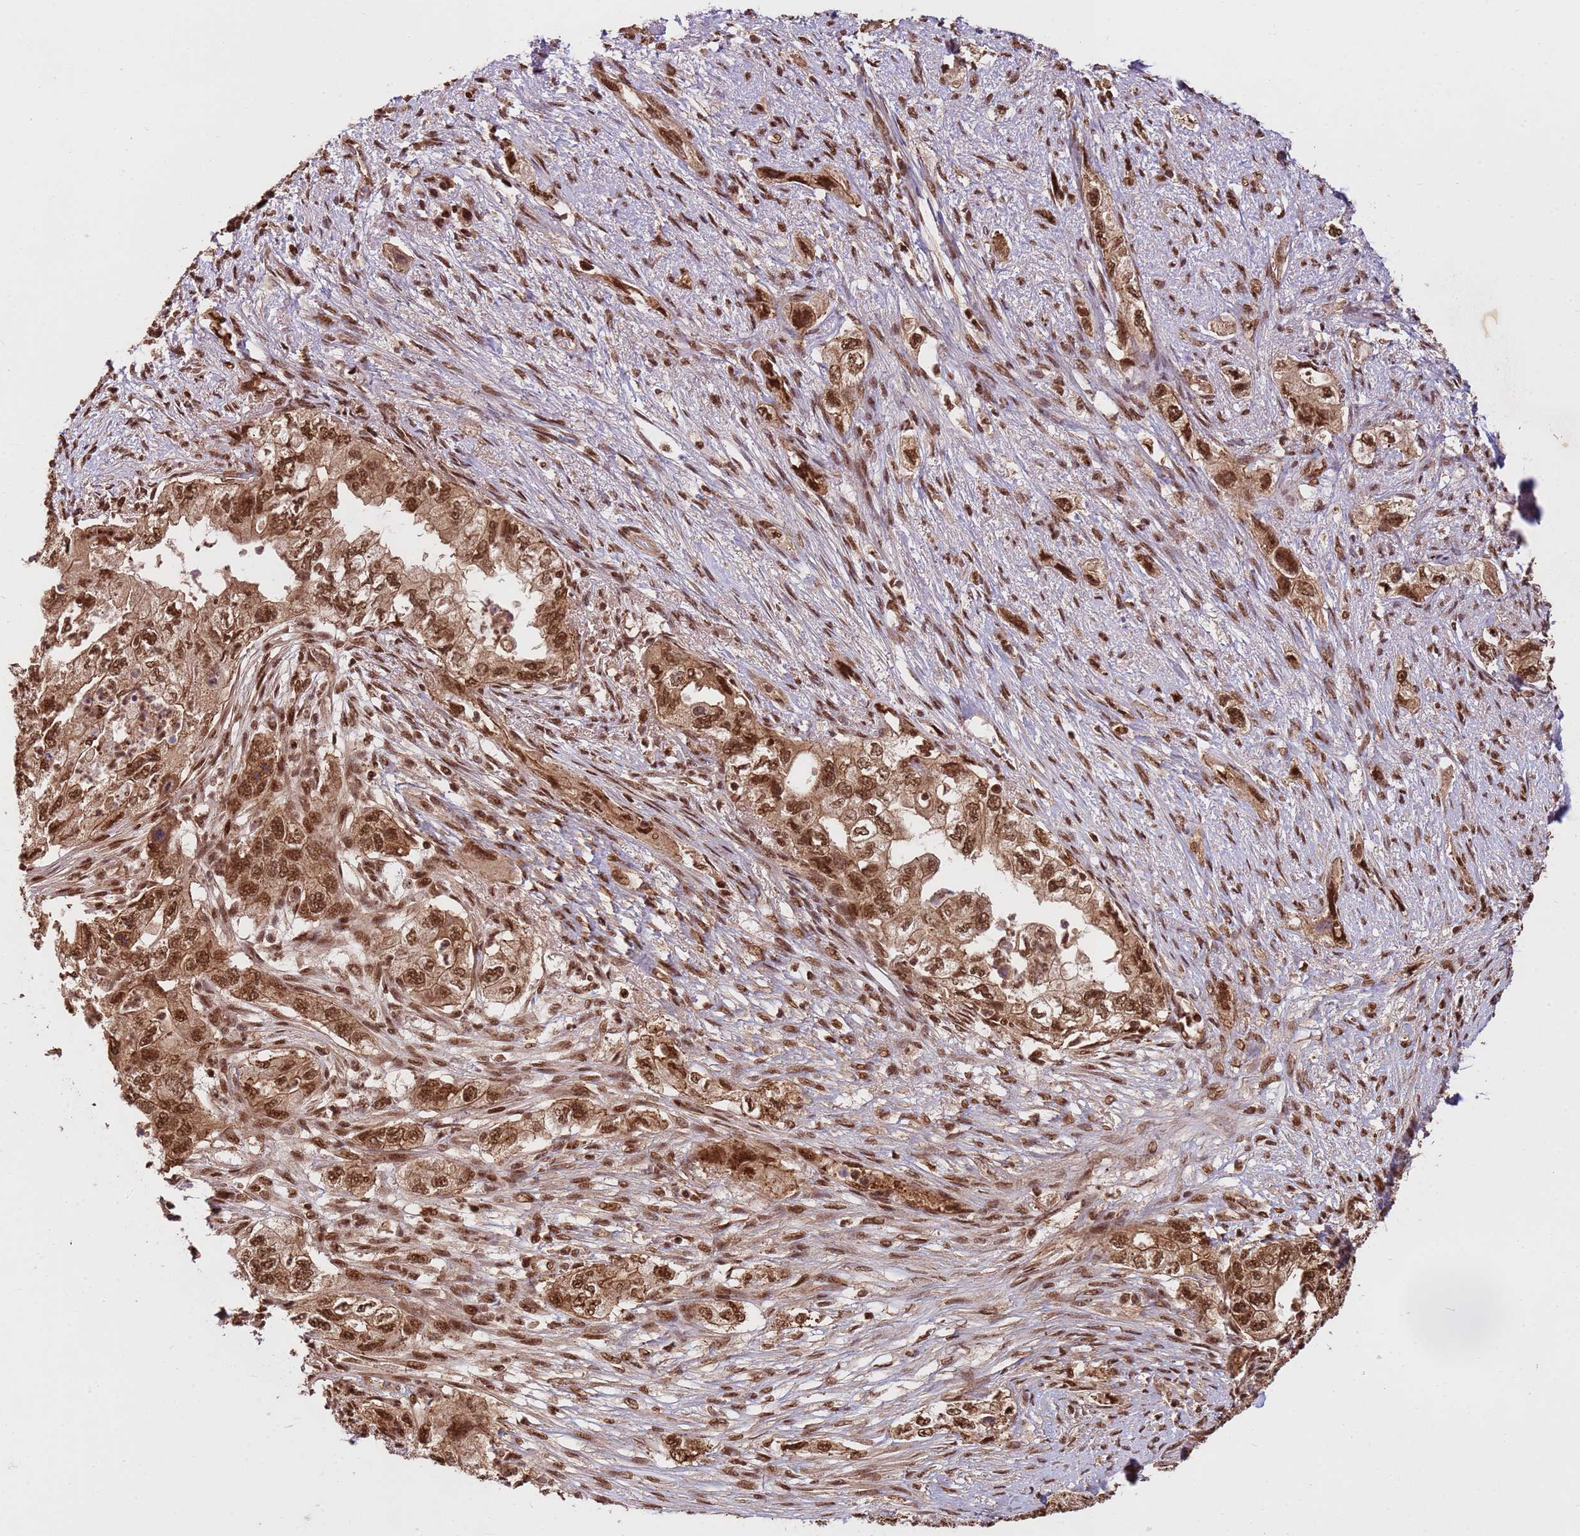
{"staining": {"intensity": "moderate", "quantity": ">75%", "location": "cytoplasmic/membranous,nuclear"}, "tissue": "pancreatic cancer", "cell_type": "Tumor cells", "image_type": "cancer", "snomed": [{"axis": "morphology", "description": "Adenocarcinoma, NOS"}, {"axis": "topography", "description": "Pancreas"}], "caption": "A medium amount of moderate cytoplasmic/membranous and nuclear expression is seen in about >75% of tumor cells in pancreatic cancer tissue. The staining was performed using DAB (3,3'-diaminobenzidine) to visualize the protein expression in brown, while the nuclei were stained in blue with hematoxylin (Magnification: 20x).", "gene": "ZBTB12", "patient": {"sex": "female", "age": 73}}